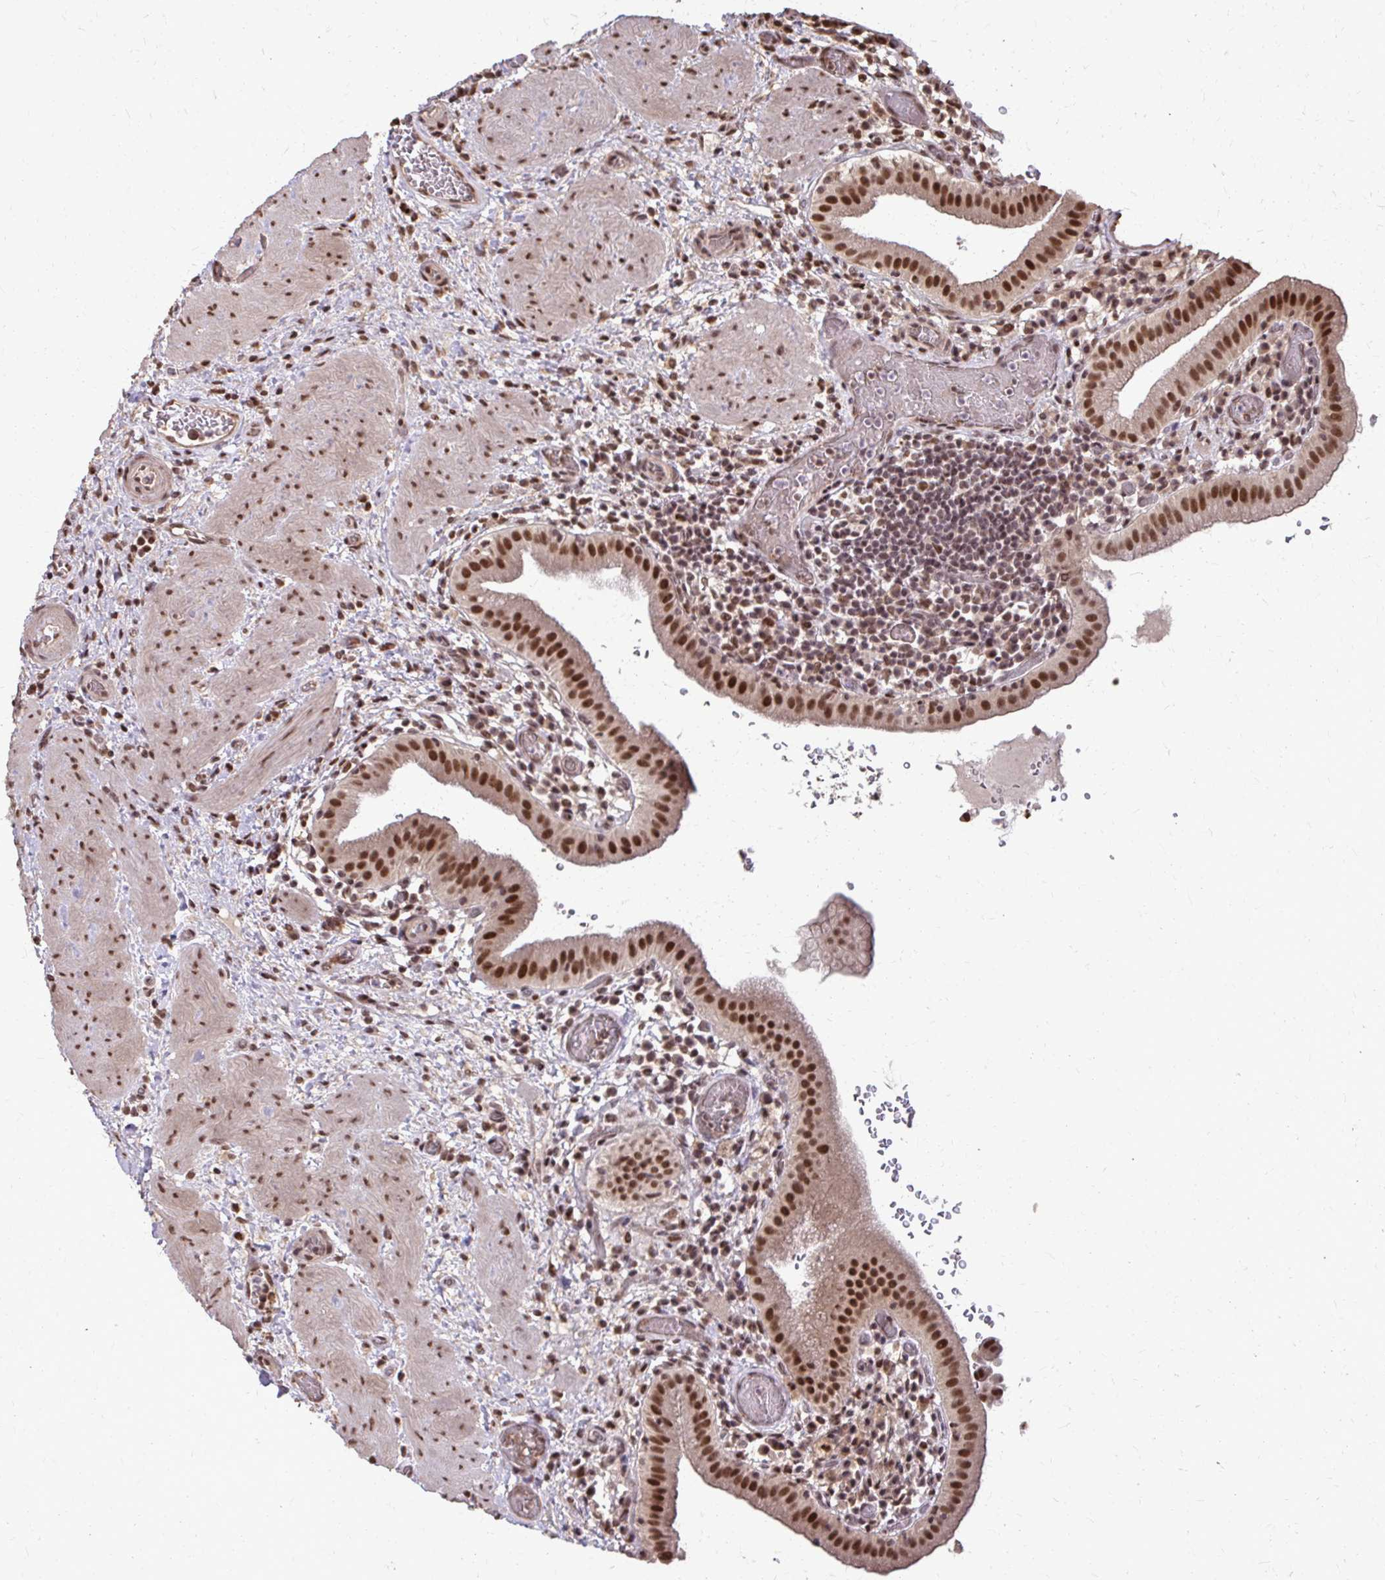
{"staining": {"intensity": "strong", "quantity": ">75%", "location": "nuclear"}, "tissue": "gallbladder", "cell_type": "Glandular cells", "image_type": "normal", "snomed": [{"axis": "morphology", "description": "Normal tissue, NOS"}, {"axis": "topography", "description": "Gallbladder"}], "caption": "Unremarkable gallbladder was stained to show a protein in brown. There is high levels of strong nuclear positivity in approximately >75% of glandular cells.", "gene": "SS18", "patient": {"sex": "male", "age": 26}}